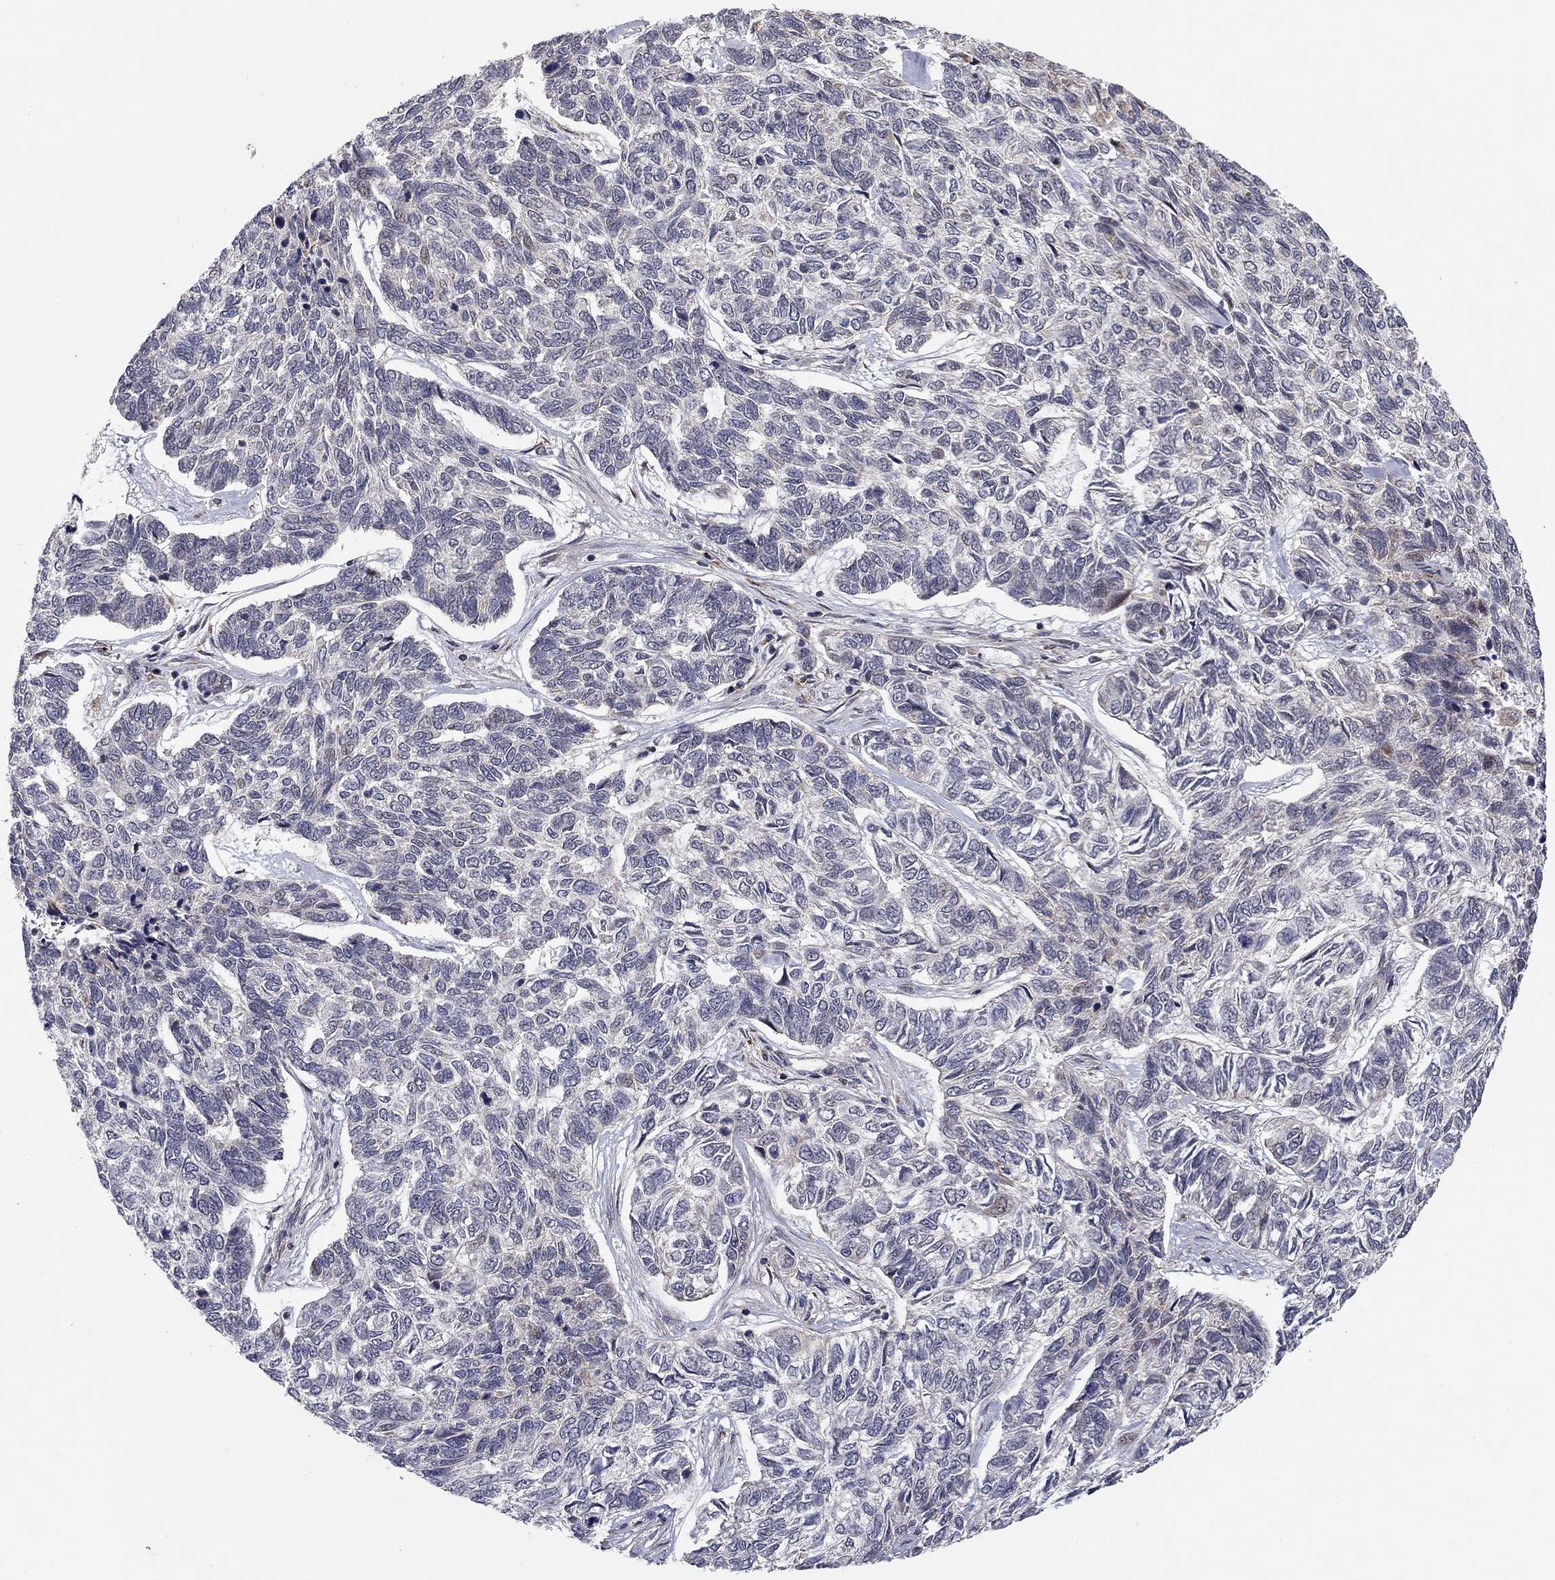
{"staining": {"intensity": "negative", "quantity": "none", "location": "none"}, "tissue": "skin cancer", "cell_type": "Tumor cells", "image_type": "cancer", "snomed": [{"axis": "morphology", "description": "Basal cell carcinoma"}, {"axis": "topography", "description": "Skin"}], "caption": "Immunohistochemical staining of skin cancer (basal cell carcinoma) displays no significant positivity in tumor cells.", "gene": "IDS", "patient": {"sex": "female", "age": 65}}